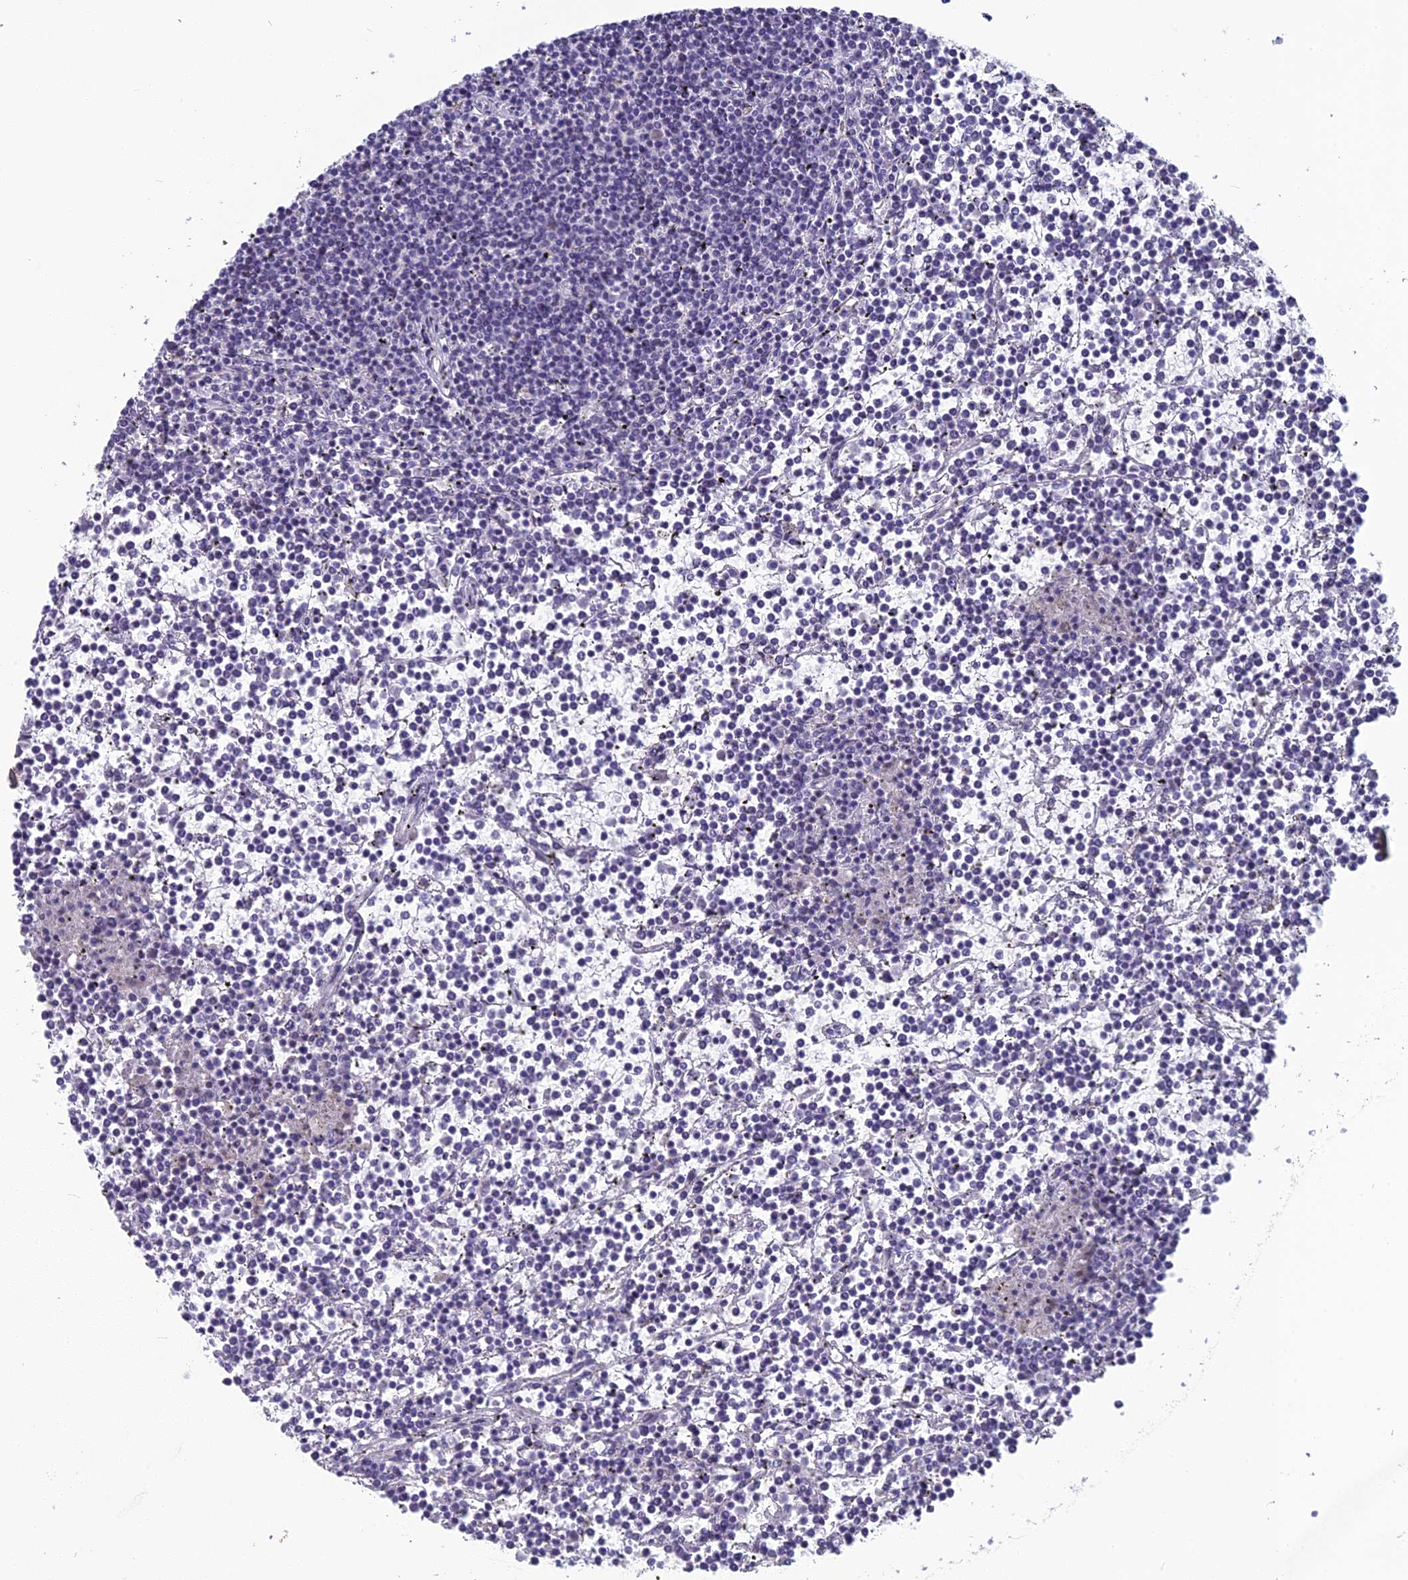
{"staining": {"intensity": "negative", "quantity": "none", "location": "none"}, "tissue": "lymphoma", "cell_type": "Tumor cells", "image_type": "cancer", "snomed": [{"axis": "morphology", "description": "Malignant lymphoma, non-Hodgkin's type, Low grade"}, {"axis": "topography", "description": "Spleen"}], "caption": "An immunohistochemistry (IHC) photomicrograph of low-grade malignant lymphoma, non-Hodgkin's type is shown. There is no staining in tumor cells of low-grade malignant lymphoma, non-Hodgkin's type.", "gene": "MT-CO3", "patient": {"sex": "female", "age": 19}}